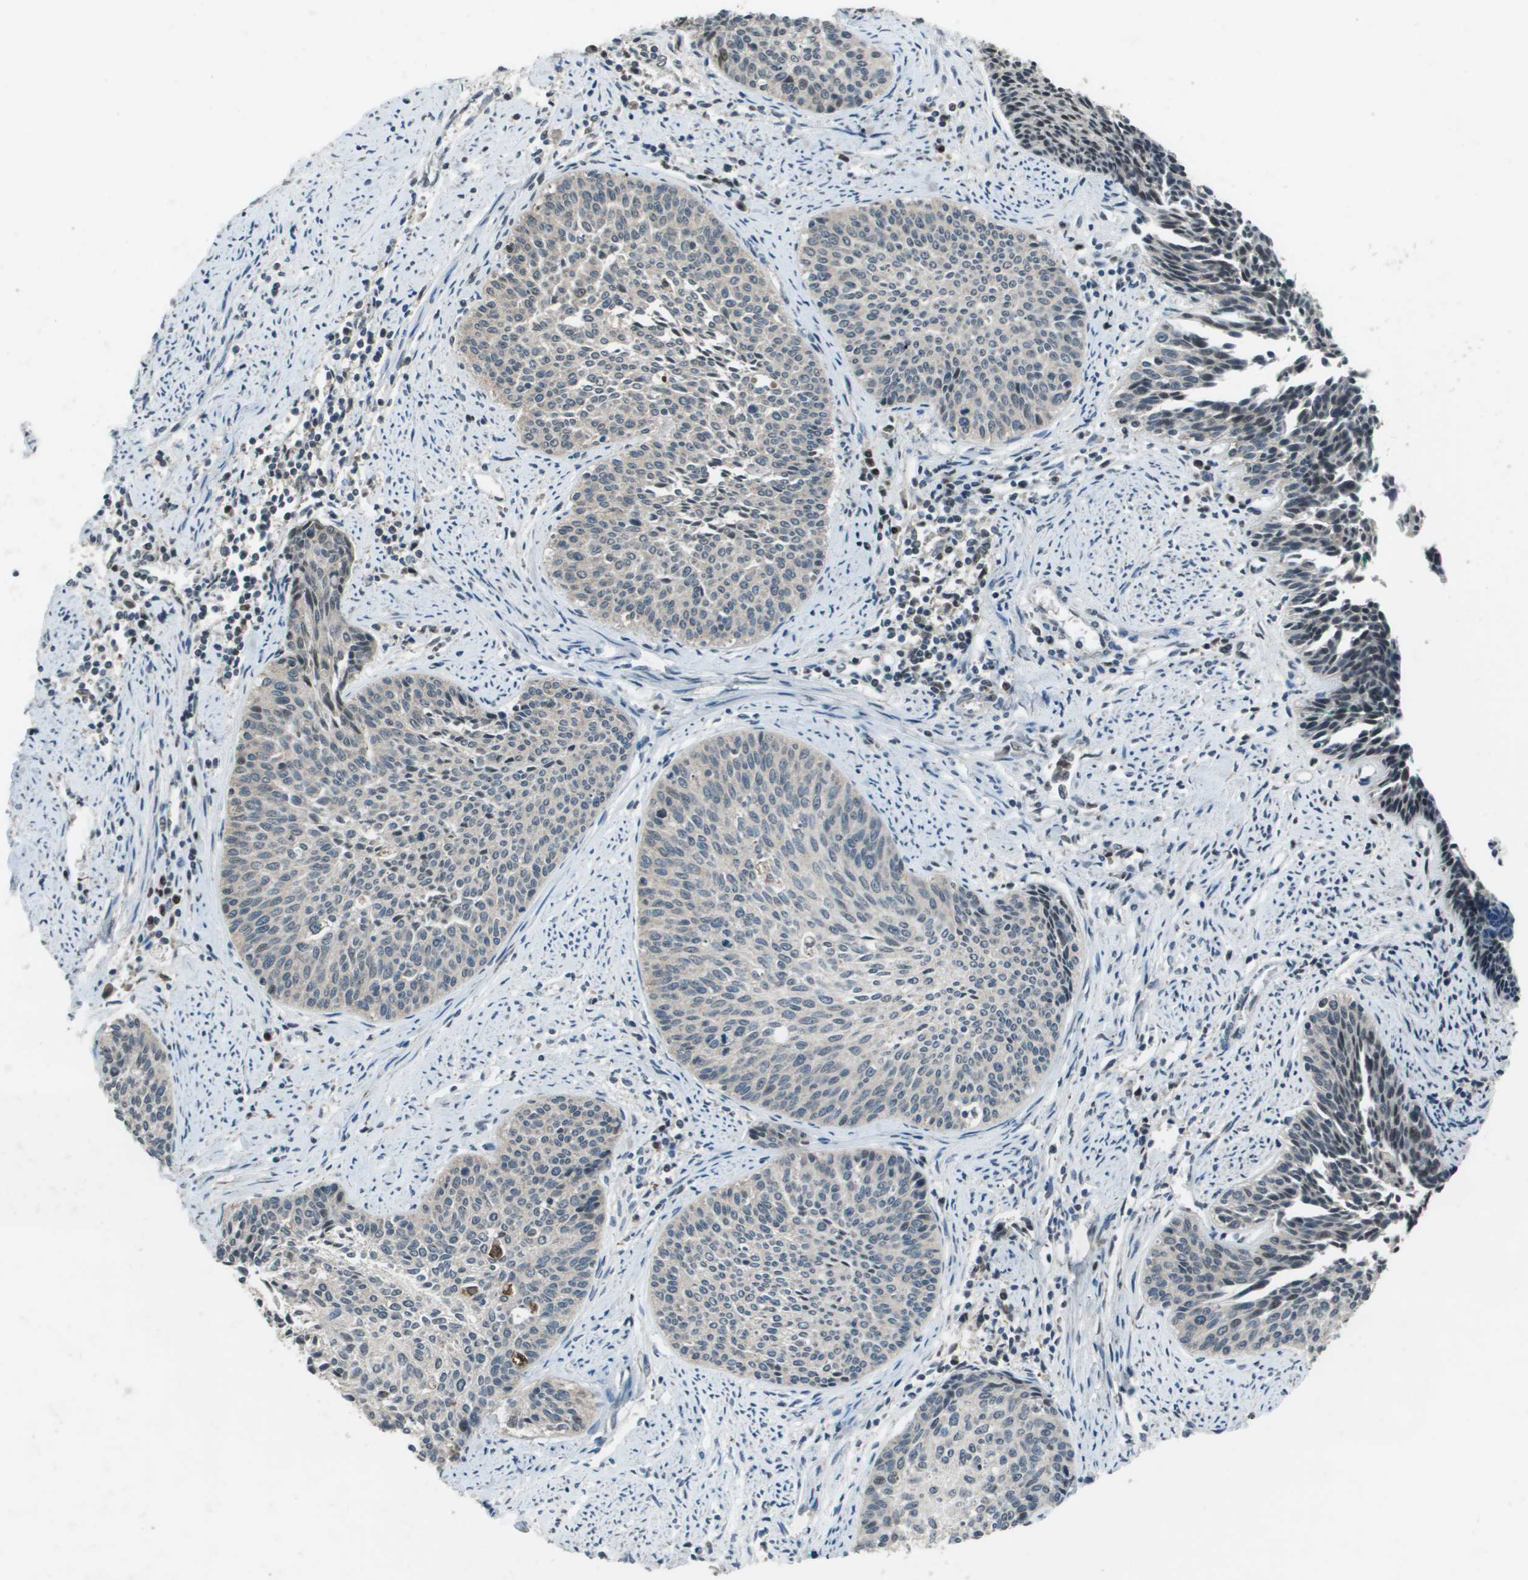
{"staining": {"intensity": "negative", "quantity": "none", "location": "none"}, "tissue": "cervical cancer", "cell_type": "Tumor cells", "image_type": "cancer", "snomed": [{"axis": "morphology", "description": "Squamous cell carcinoma, NOS"}, {"axis": "topography", "description": "Cervix"}], "caption": "Micrograph shows no significant protein expression in tumor cells of cervical cancer (squamous cell carcinoma).", "gene": "GOSR2", "patient": {"sex": "female", "age": 55}}